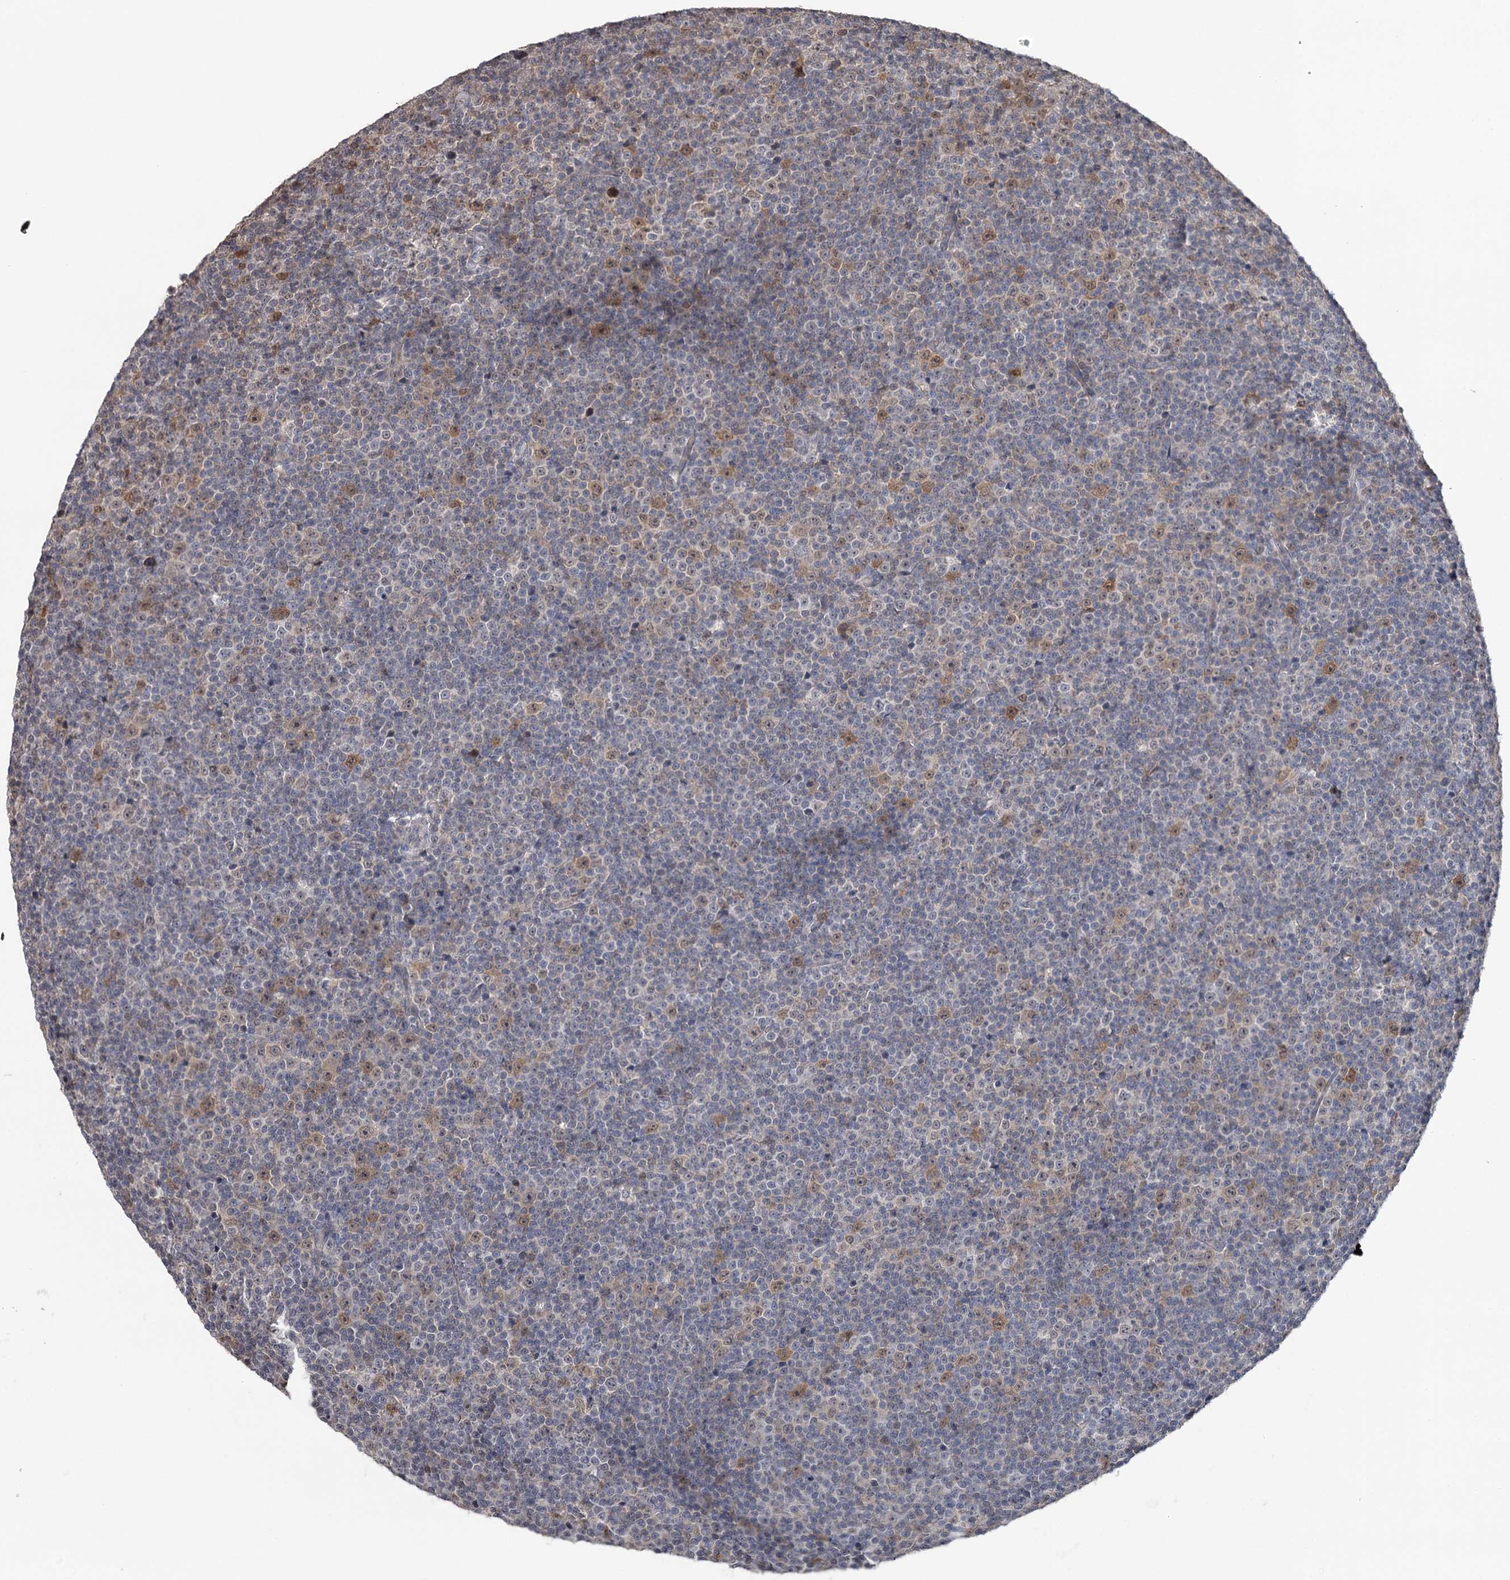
{"staining": {"intensity": "moderate", "quantity": "<25%", "location": "cytoplasmic/membranous"}, "tissue": "lymphoma", "cell_type": "Tumor cells", "image_type": "cancer", "snomed": [{"axis": "morphology", "description": "Malignant lymphoma, non-Hodgkin's type, Low grade"}, {"axis": "topography", "description": "Lymph node"}], "caption": "Moderate cytoplasmic/membranous staining for a protein is appreciated in about <25% of tumor cells of lymphoma using IHC.", "gene": "GTSF1", "patient": {"sex": "female", "age": 67}}